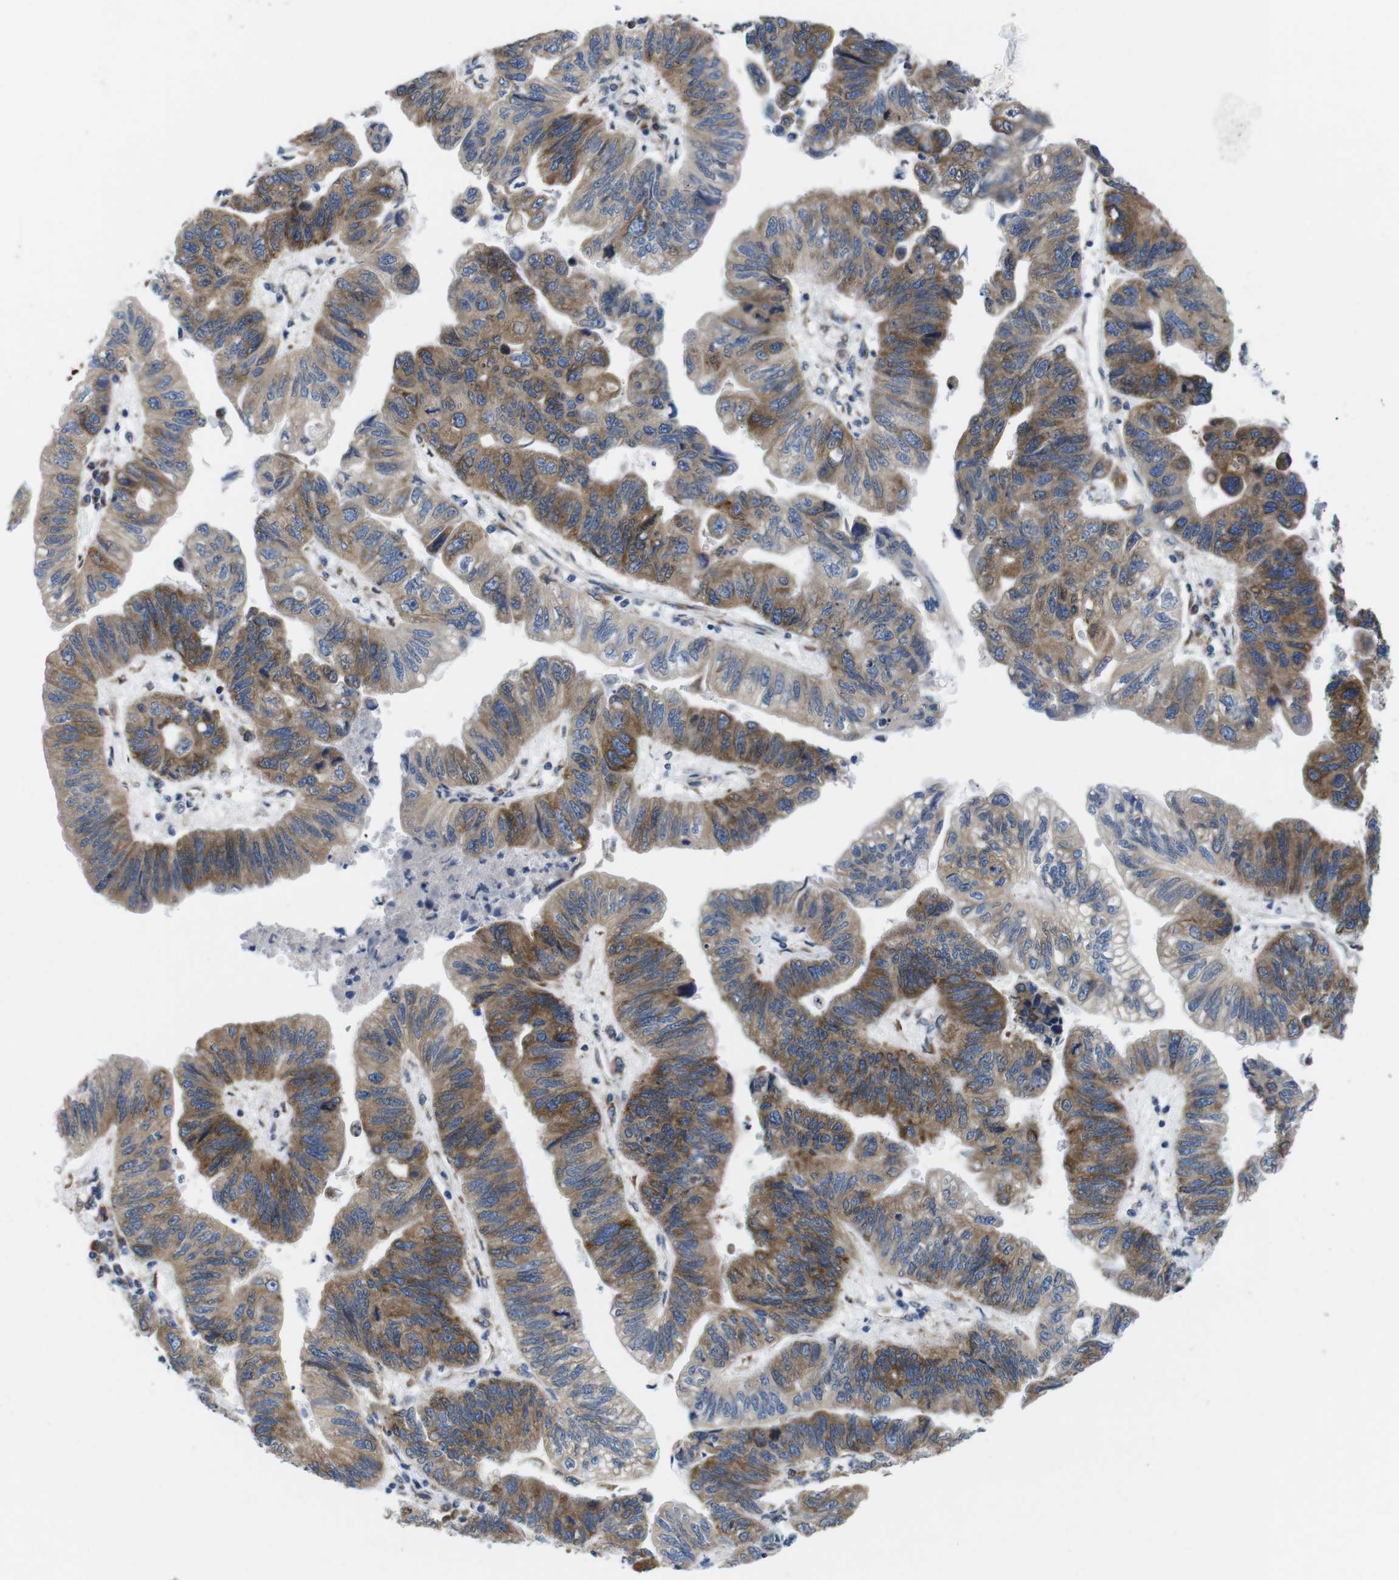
{"staining": {"intensity": "moderate", "quantity": ">75%", "location": "cytoplasmic/membranous"}, "tissue": "stomach cancer", "cell_type": "Tumor cells", "image_type": "cancer", "snomed": [{"axis": "morphology", "description": "Adenocarcinoma, NOS"}, {"axis": "topography", "description": "Stomach"}], "caption": "Immunohistochemistry (IHC) staining of stomach adenocarcinoma, which exhibits medium levels of moderate cytoplasmic/membranous staining in approximately >75% of tumor cells indicating moderate cytoplasmic/membranous protein expression. The staining was performed using DAB (3,3'-diaminobenzidine) (brown) for protein detection and nuclei were counterstained in hematoxylin (blue).", "gene": "HACD3", "patient": {"sex": "male", "age": 59}}